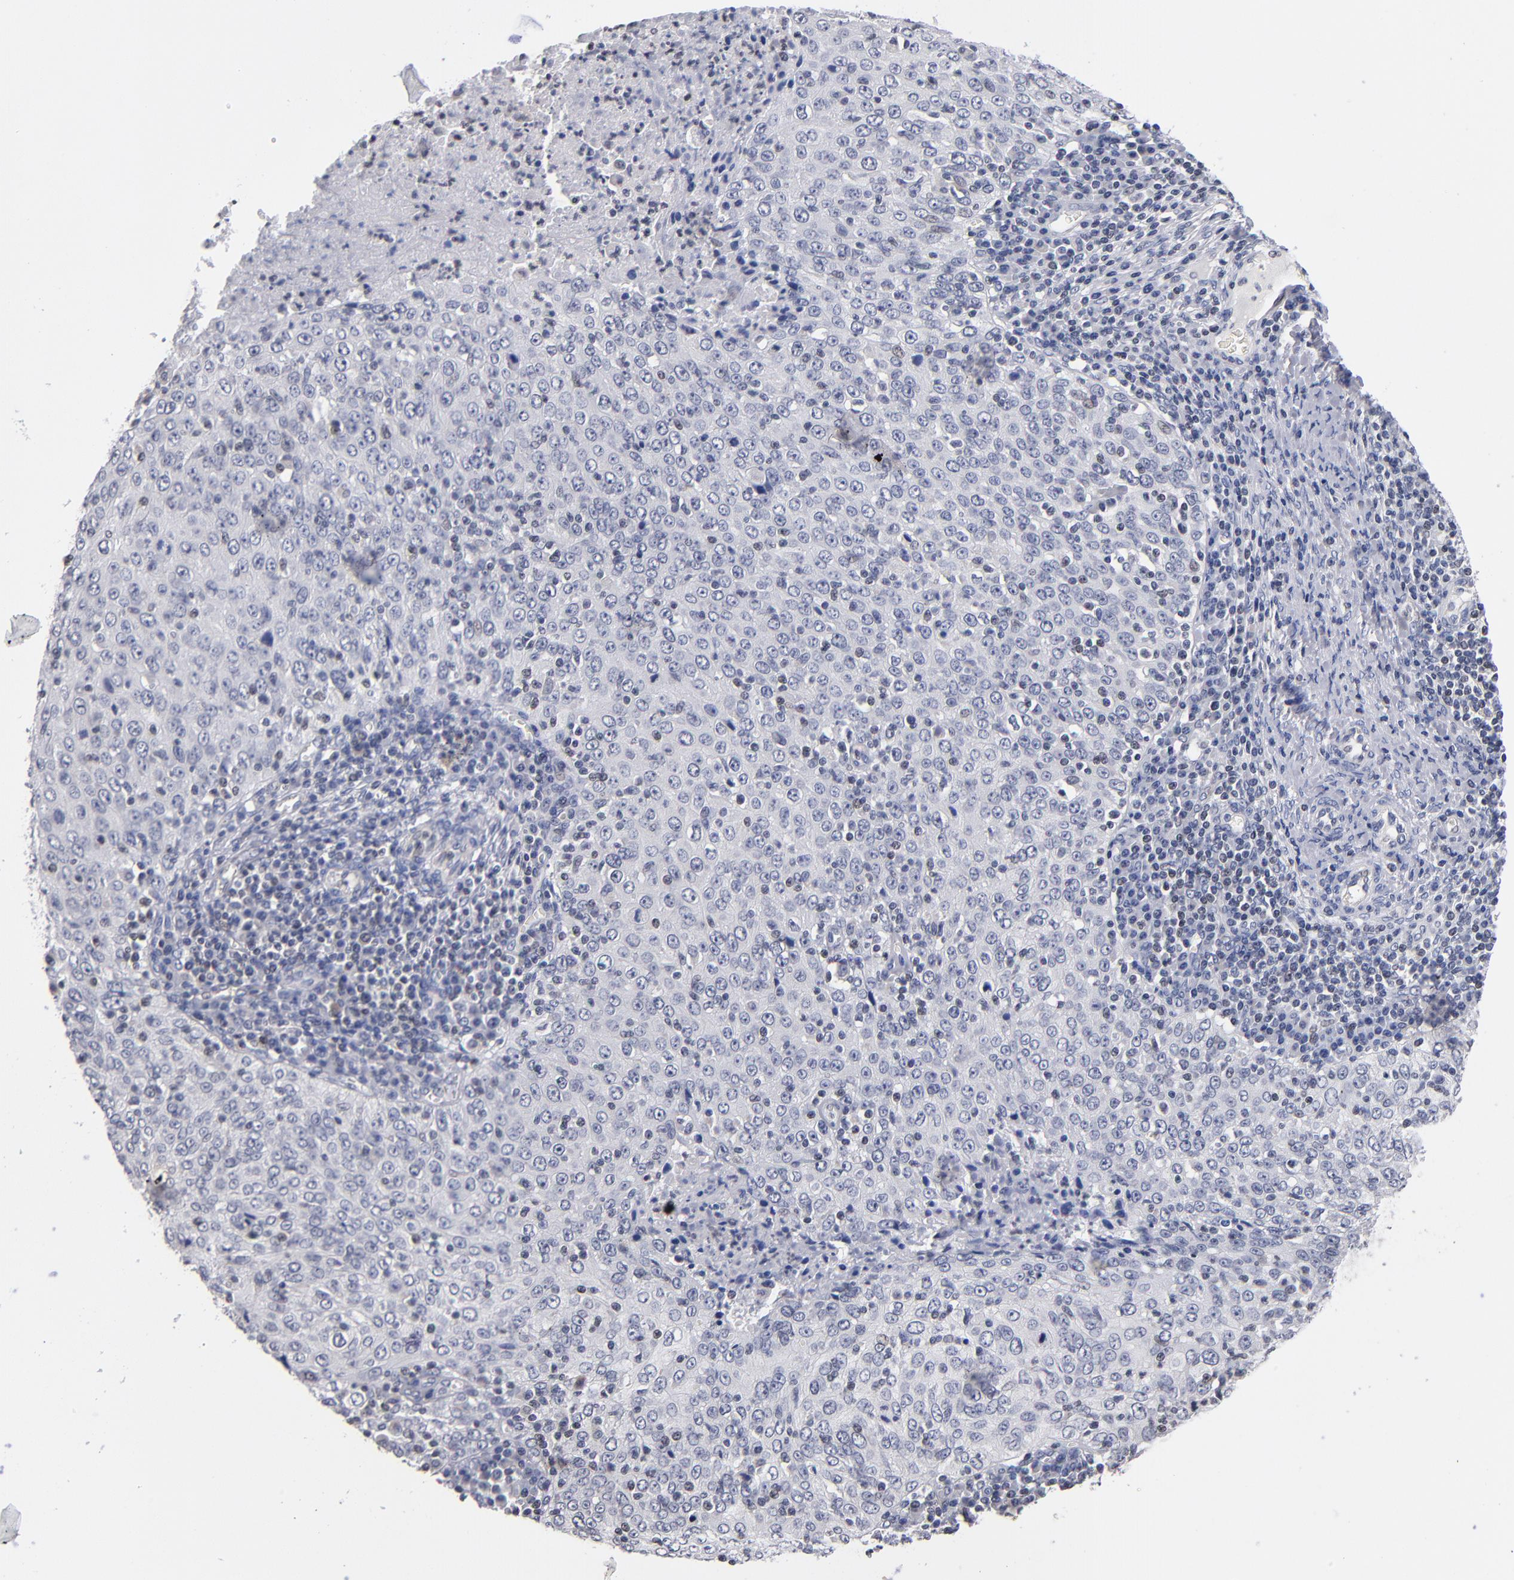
{"staining": {"intensity": "weak", "quantity": "<25%", "location": "nuclear"}, "tissue": "cervical cancer", "cell_type": "Tumor cells", "image_type": "cancer", "snomed": [{"axis": "morphology", "description": "Squamous cell carcinoma, NOS"}, {"axis": "topography", "description": "Cervix"}], "caption": "This is an immunohistochemistry (IHC) micrograph of human squamous cell carcinoma (cervical). There is no positivity in tumor cells.", "gene": "ODF2", "patient": {"sex": "female", "age": 27}}